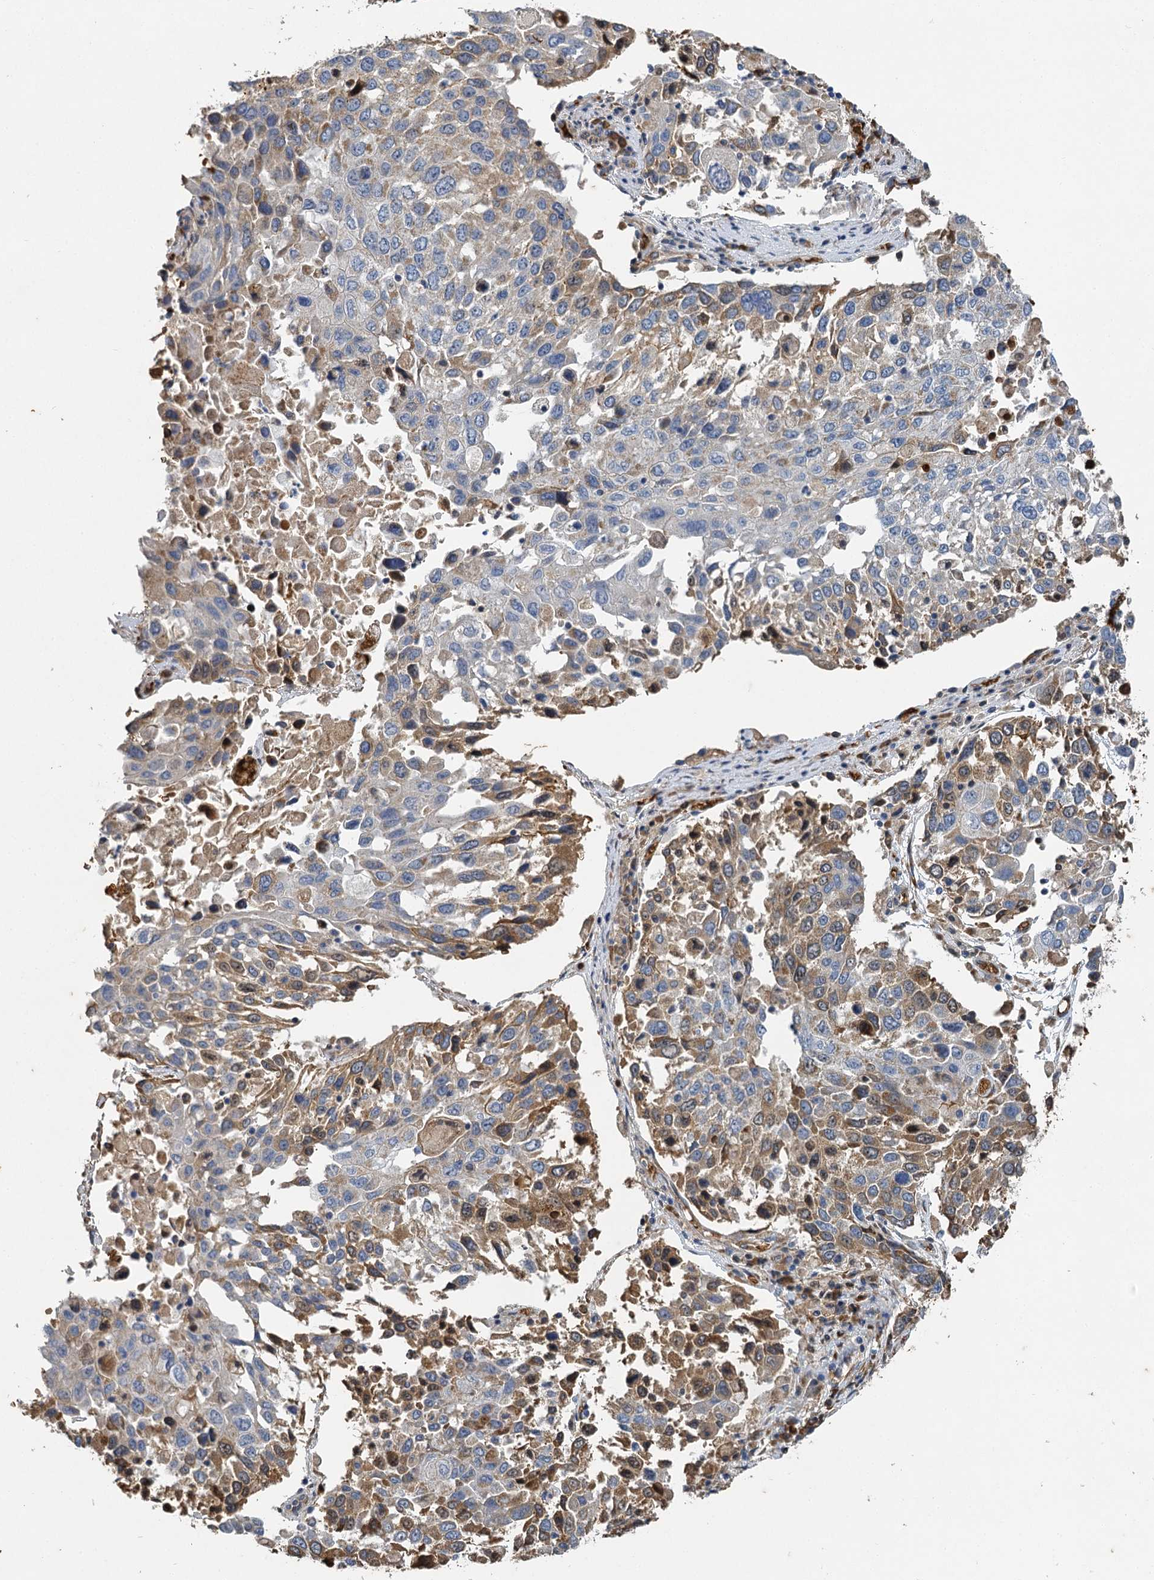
{"staining": {"intensity": "moderate", "quantity": "<25%", "location": "cytoplasmic/membranous"}, "tissue": "lung cancer", "cell_type": "Tumor cells", "image_type": "cancer", "snomed": [{"axis": "morphology", "description": "Squamous cell carcinoma, NOS"}, {"axis": "topography", "description": "Lung"}], "caption": "The immunohistochemical stain highlights moderate cytoplasmic/membranous positivity in tumor cells of squamous cell carcinoma (lung) tissue.", "gene": "BCS1L", "patient": {"sex": "male", "age": 65}}